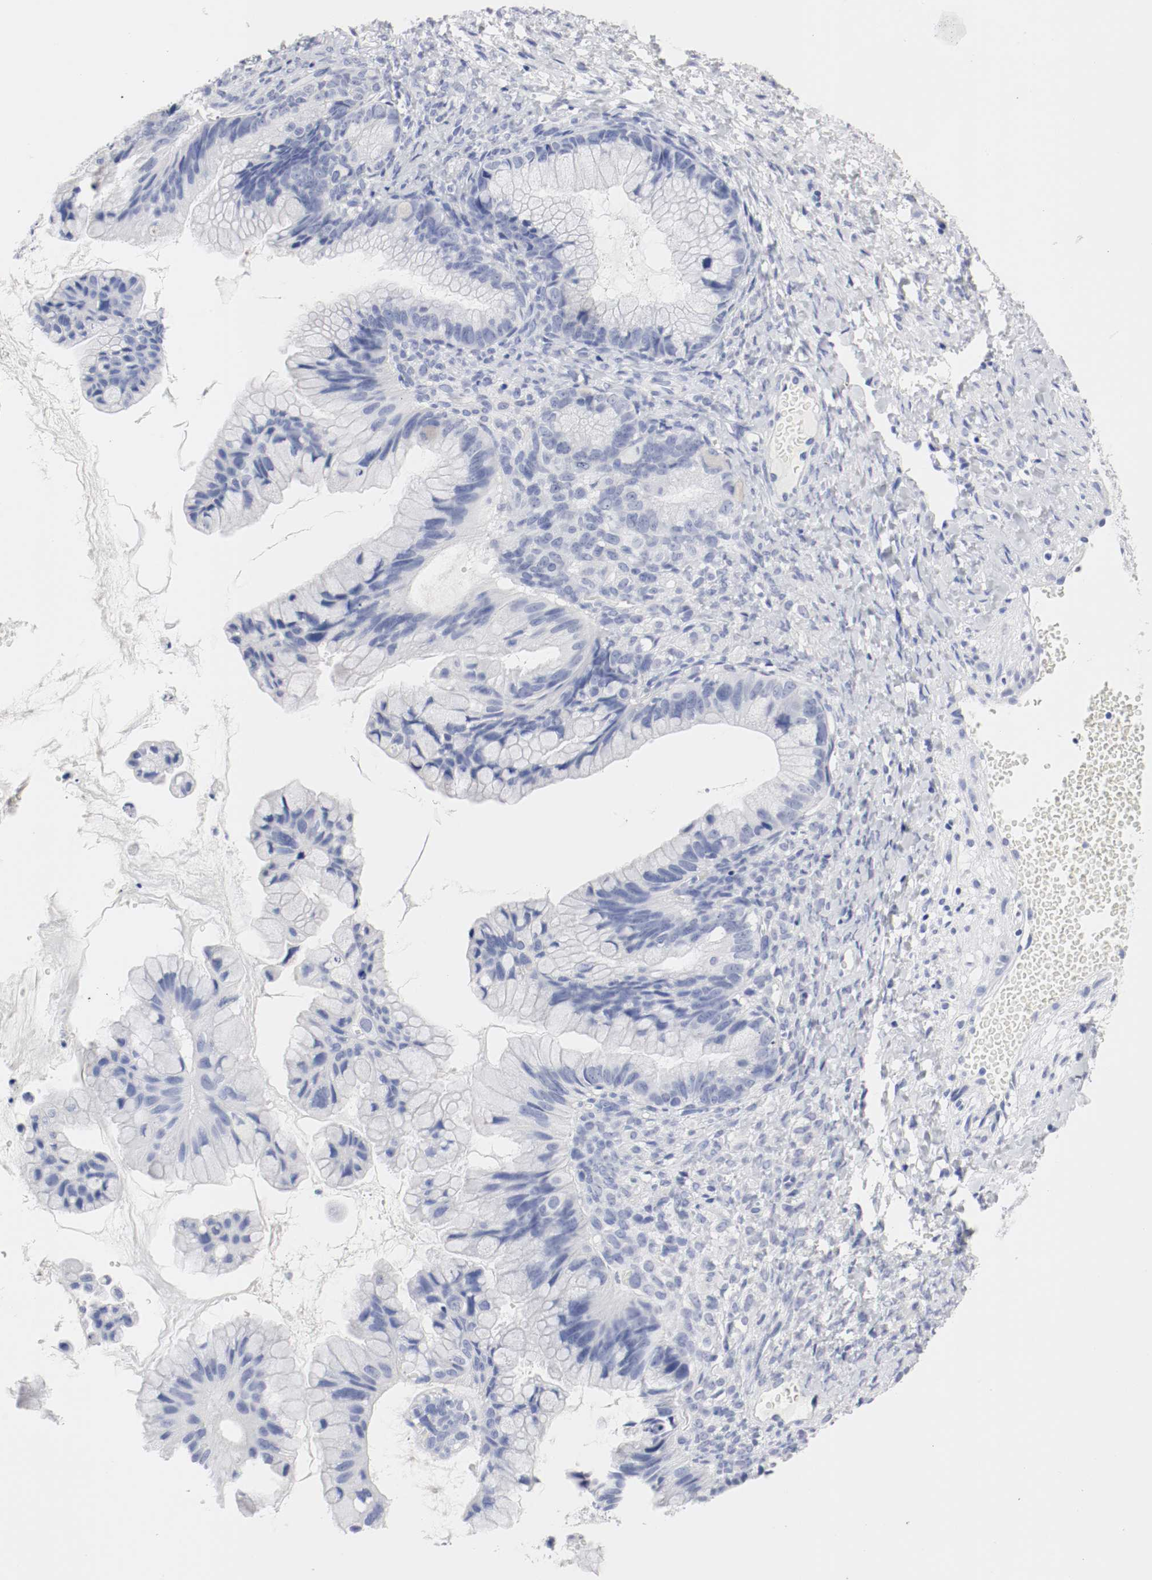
{"staining": {"intensity": "negative", "quantity": "none", "location": "none"}, "tissue": "ovarian cancer", "cell_type": "Tumor cells", "image_type": "cancer", "snomed": [{"axis": "morphology", "description": "Cystadenocarcinoma, mucinous, NOS"}, {"axis": "topography", "description": "Ovary"}], "caption": "Protein analysis of ovarian mucinous cystadenocarcinoma reveals no significant staining in tumor cells.", "gene": "GAD1", "patient": {"sex": "female", "age": 36}}